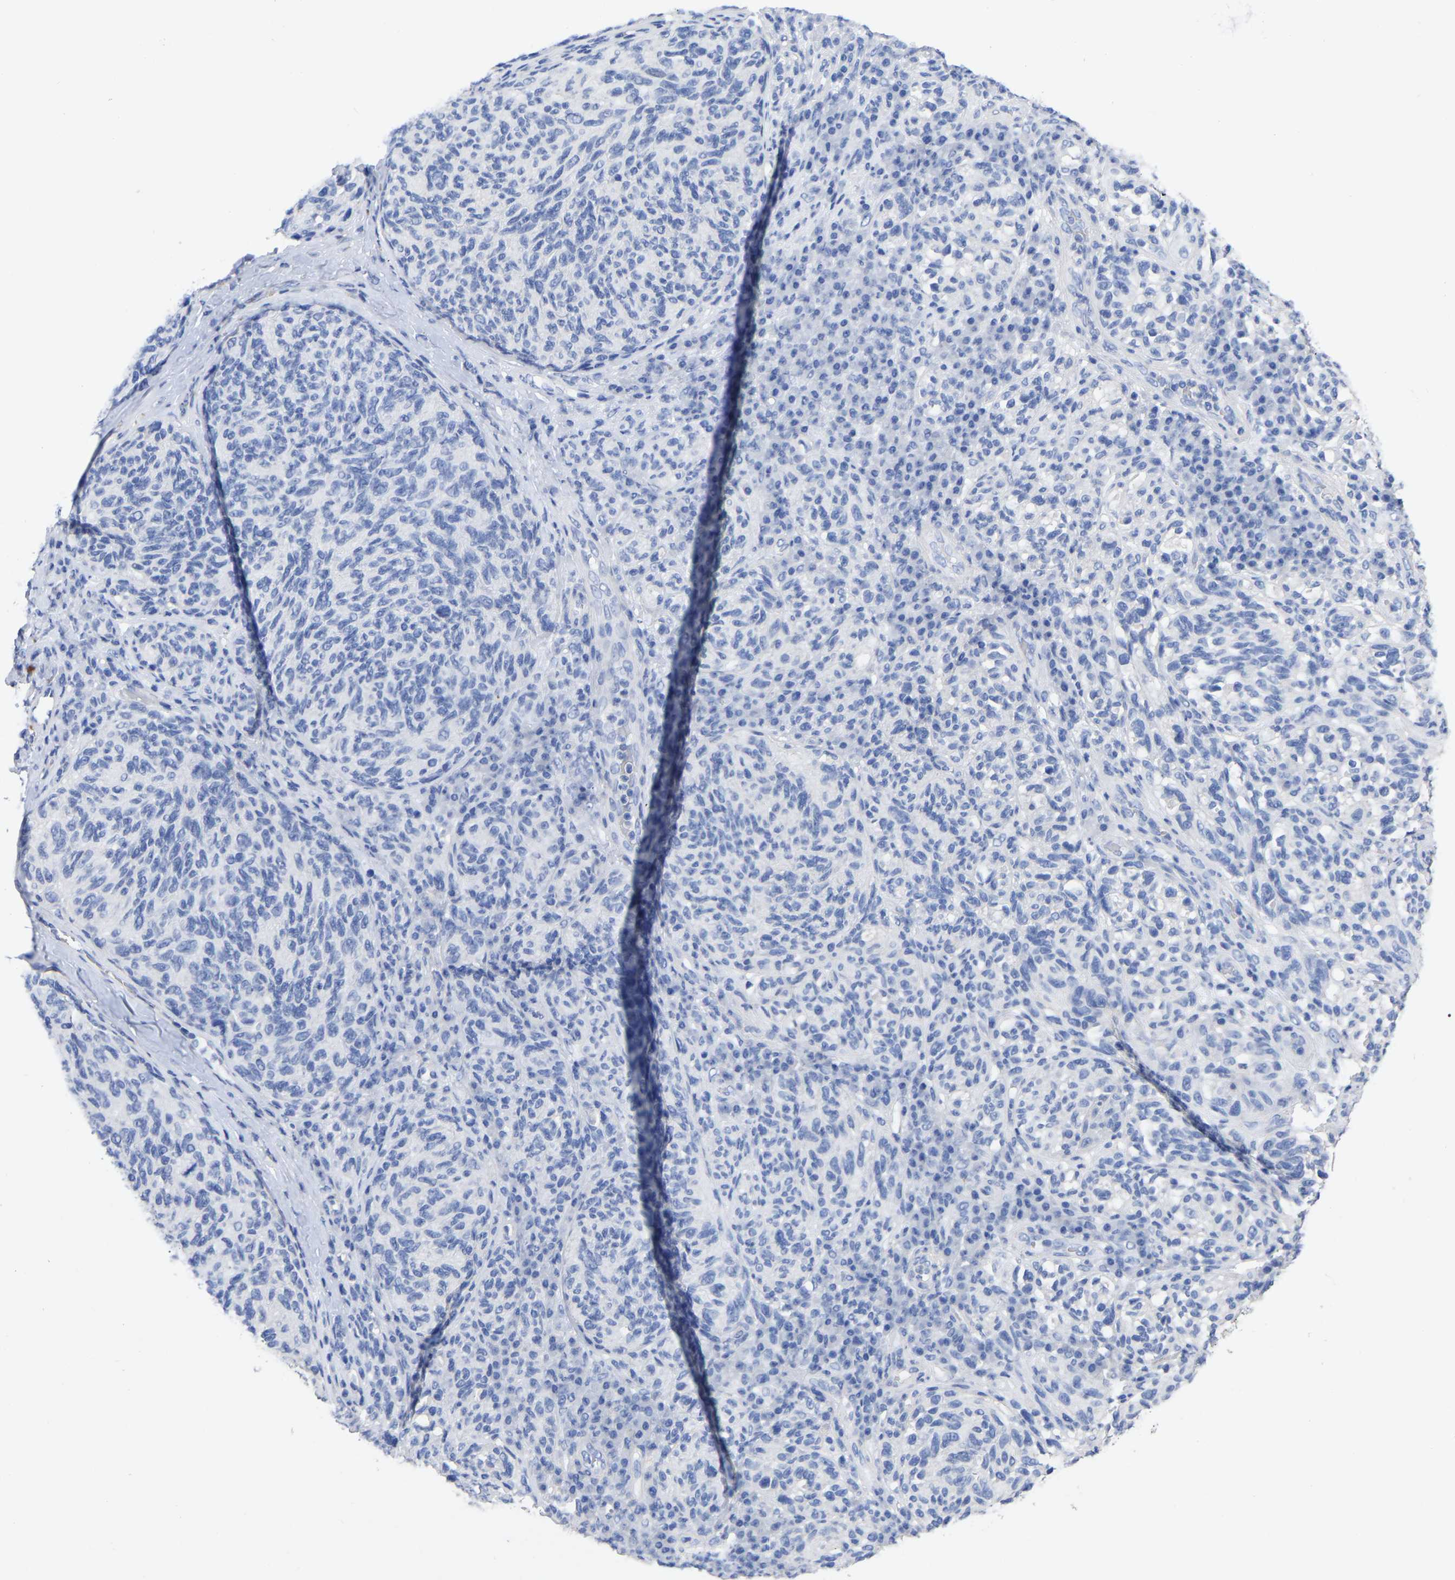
{"staining": {"intensity": "negative", "quantity": "none", "location": "none"}, "tissue": "melanoma", "cell_type": "Tumor cells", "image_type": "cancer", "snomed": [{"axis": "morphology", "description": "Malignant melanoma, NOS"}, {"axis": "topography", "description": "Skin"}], "caption": "Micrograph shows no protein expression in tumor cells of malignant melanoma tissue.", "gene": "ANXA13", "patient": {"sex": "female", "age": 73}}